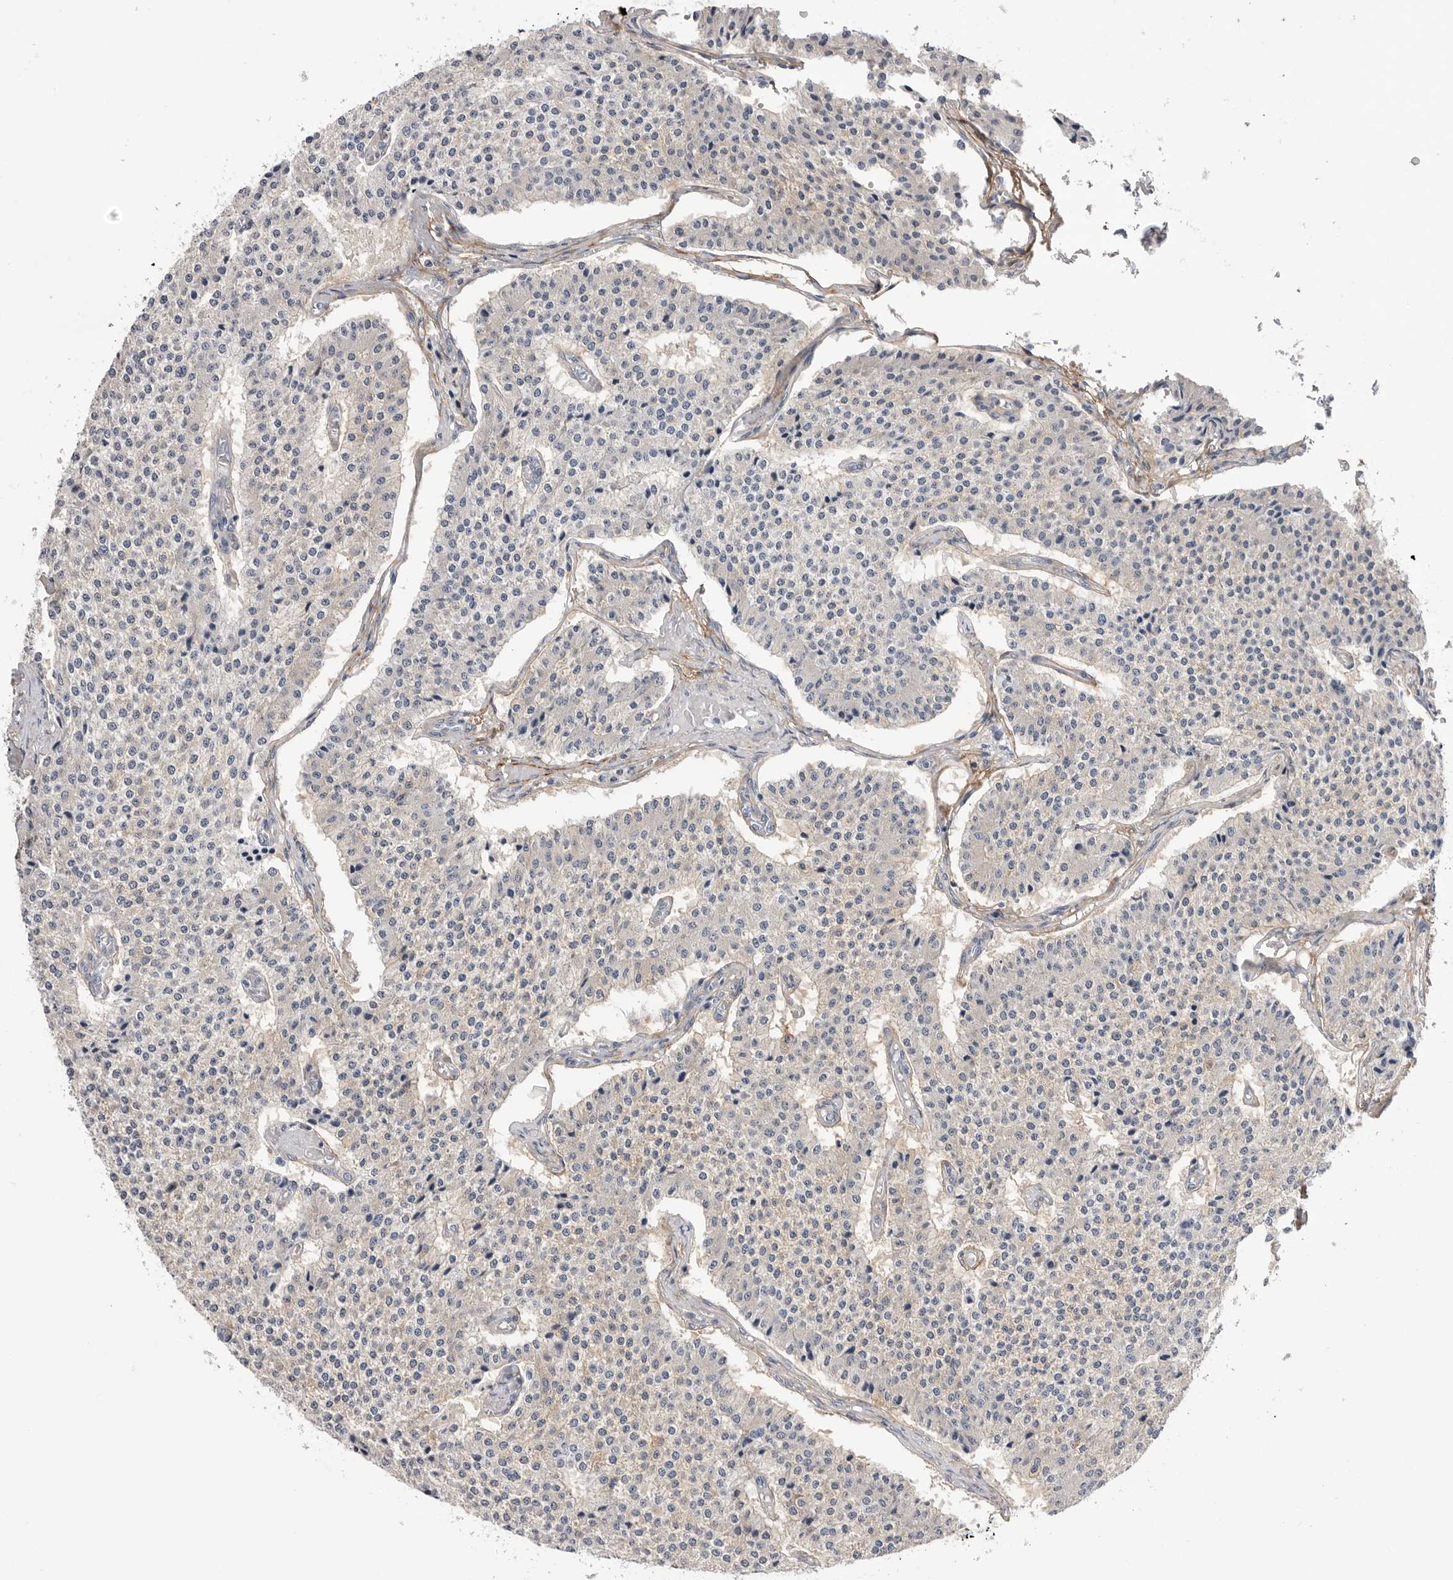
{"staining": {"intensity": "negative", "quantity": "none", "location": "none"}, "tissue": "carcinoid", "cell_type": "Tumor cells", "image_type": "cancer", "snomed": [{"axis": "morphology", "description": "Carcinoid, malignant, NOS"}, {"axis": "topography", "description": "Colon"}], "caption": "Human carcinoid stained for a protein using immunohistochemistry (IHC) demonstrates no positivity in tumor cells.", "gene": "AKAP12", "patient": {"sex": "female", "age": 52}}